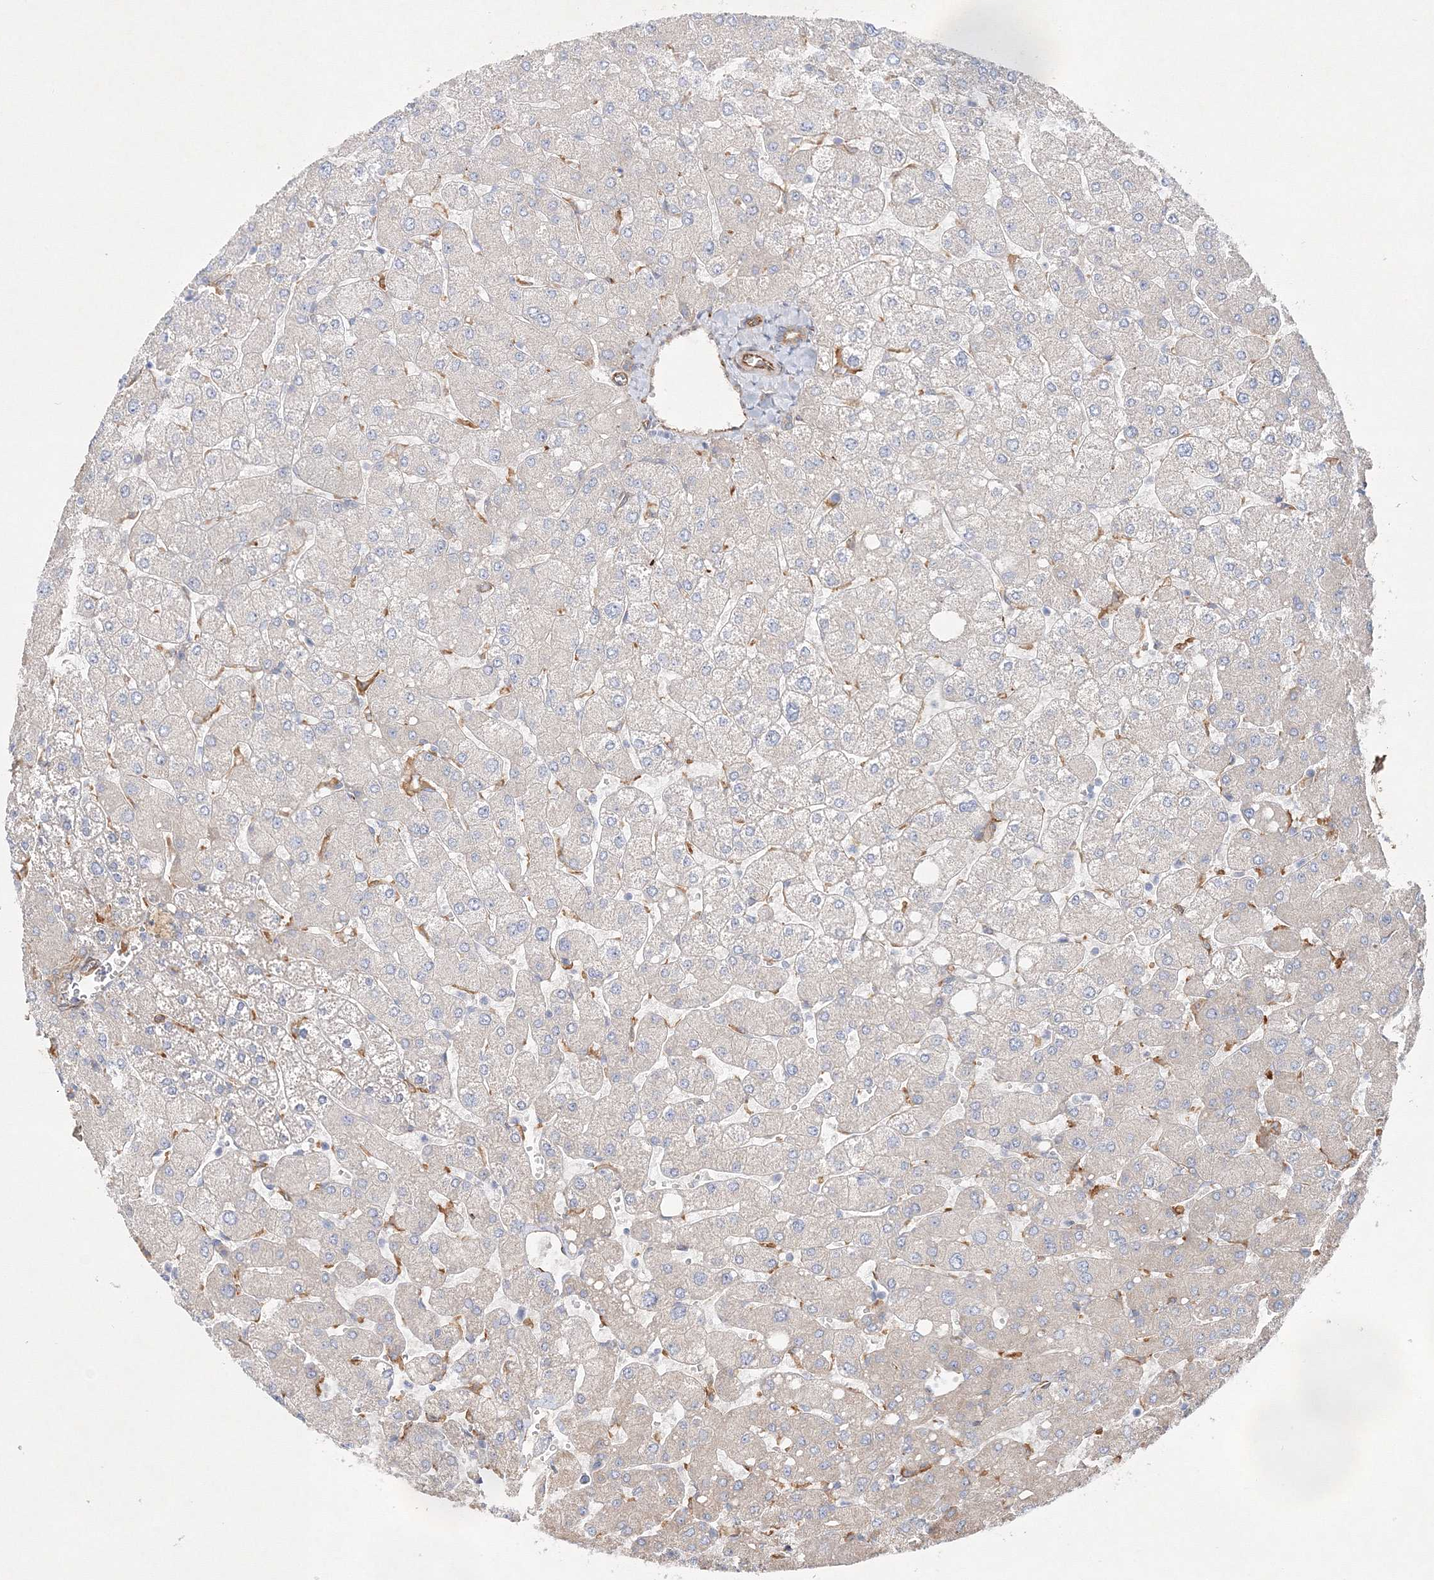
{"staining": {"intensity": "weak", "quantity": "25%-75%", "location": "cytoplasmic/membranous"}, "tissue": "liver", "cell_type": "Cholangiocytes", "image_type": "normal", "snomed": [{"axis": "morphology", "description": "Normal tissue, NOS"}, {"axis": "topography", "description": "Liver"}], "caption": "Weak cytoplasmic/membranous protein staining is appreciated in approximately 25%-75% of cholangiocytes in liver.", "gene": "ZFYVE16", "patient": {"sex": "male", "age": 55}}